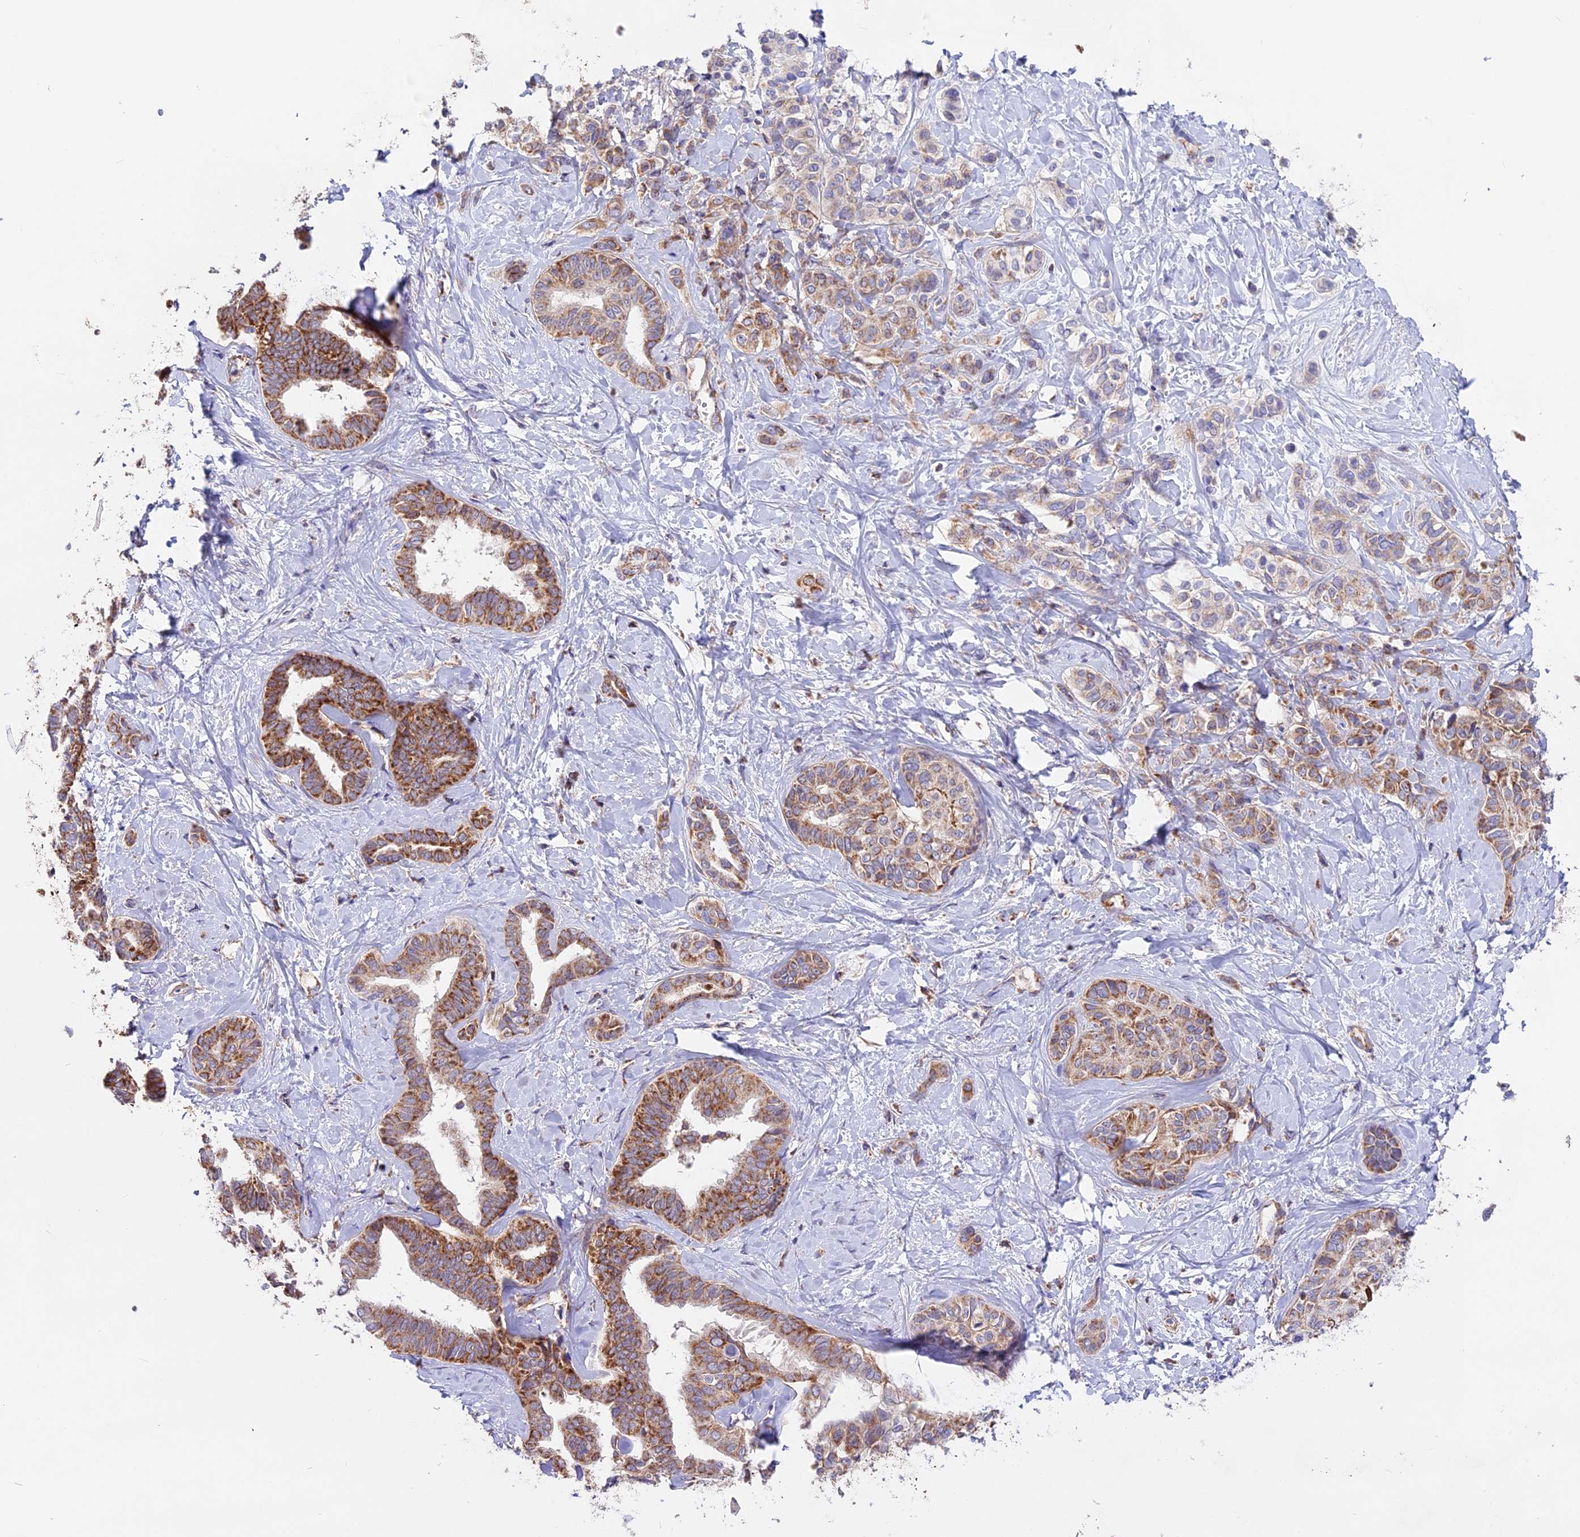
{"staining": {"intensity": "strong", "quantity": "25%-75%", "location": "cytoplasmic/membranous"}, "tissue": "liver cancer", "cell_type": "Tumor cells", "image_type": "cancer", "snomed": [{"axis": "morphology", "description": "Cholangiocarcinoma"}, {"axis": "topography", "description": "Liver"}], "caption": "The immunohistochemical stain labels strong cytoplasmic/membranous staining in tumor cells of liver cancer (cholangiocarcinoma) tissue. (DAB IHC with brightfield microscopy, high magnification).", "gene": "NDUFA8", "patient": {"sex": "female", "age": 77}}